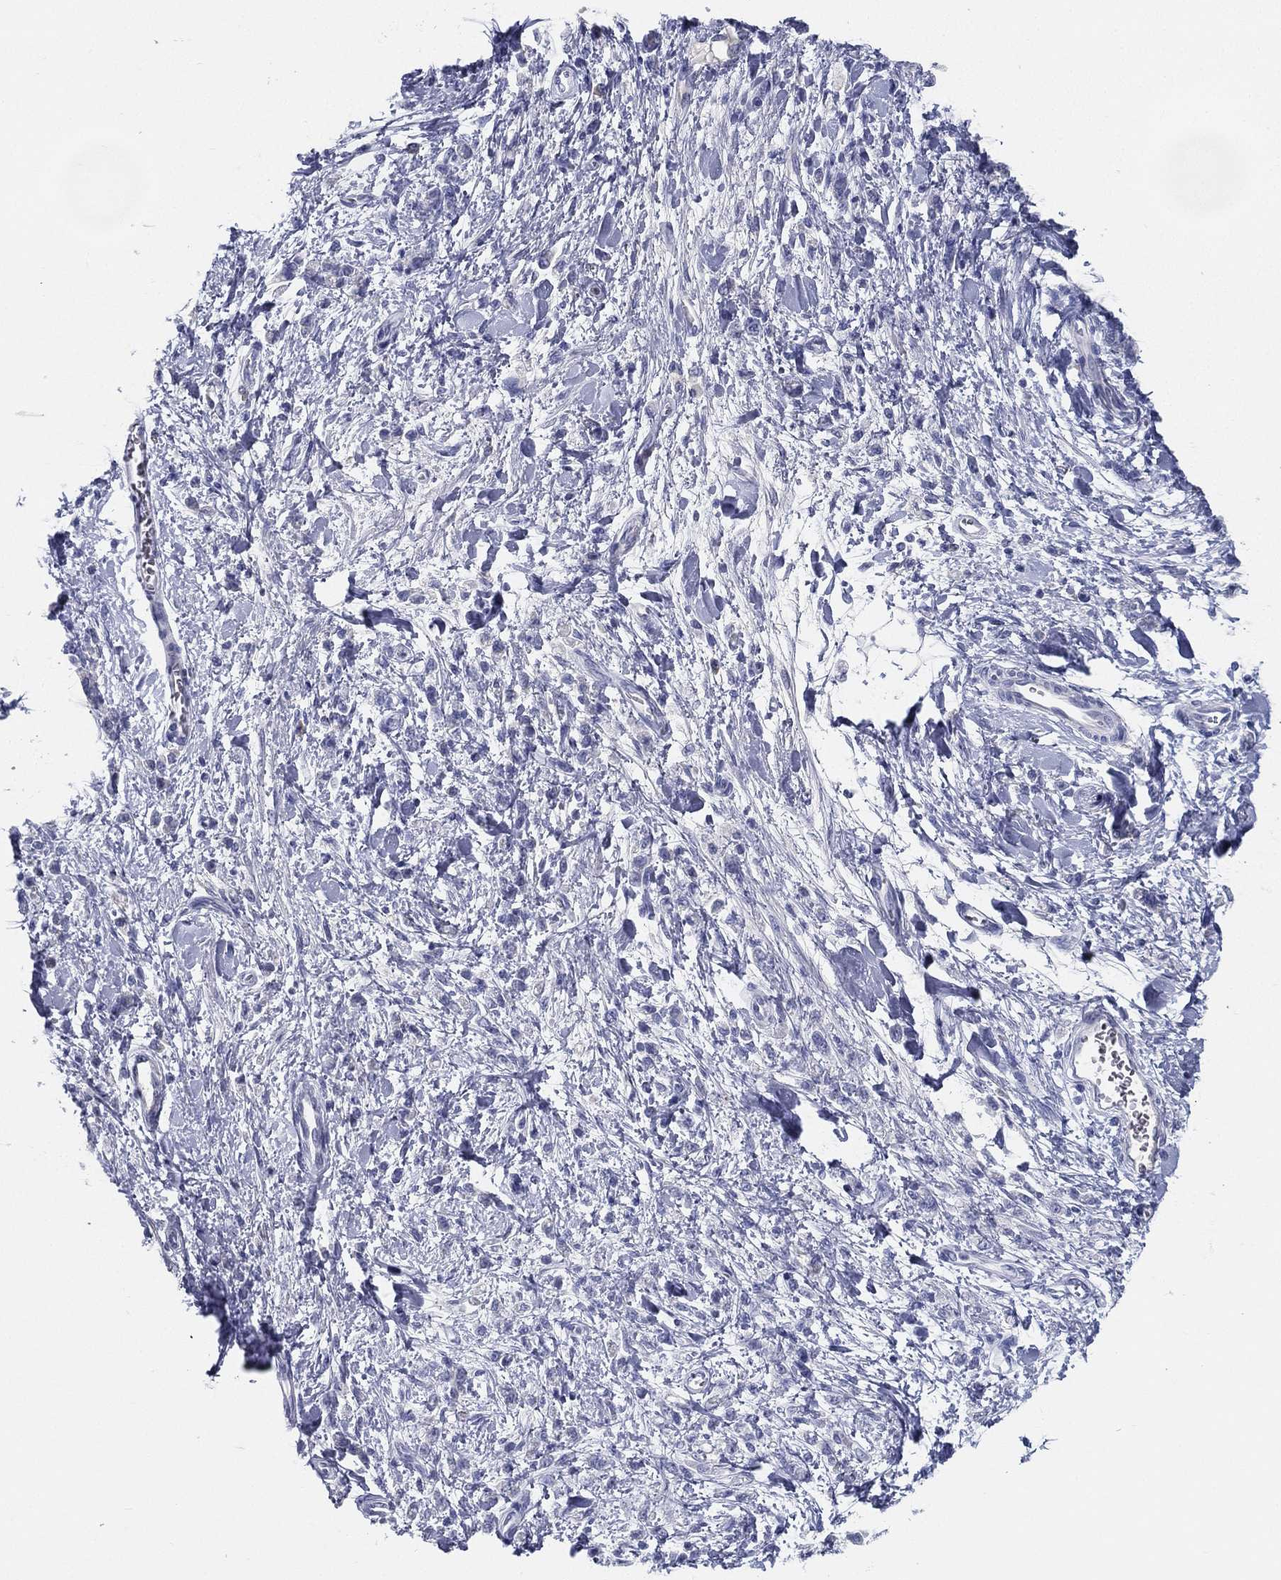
{"staining": {"intensity": "negative", "quantity": "none", "location": "none"}, "tissue": "stomach cancer", "cell_type": "Tumor cells", "image_type": "cancer", "snomed": [{"axis": "morphology", "description": "Adenocarcinoma, NOS"}, {"axis": "topography", "description": "Stomach"}], "caption": "IHC histopathology image of neoplastic tissue: stomach adenocarcinoma stained with DAB demonstrates no significant protein expression in tumor cells. The staining is performed using DAB brown chromogen with nuclei counter-stained in using hematoxylin.", "gene": "STS", "patient": {"sex": "male", "age": 77}}